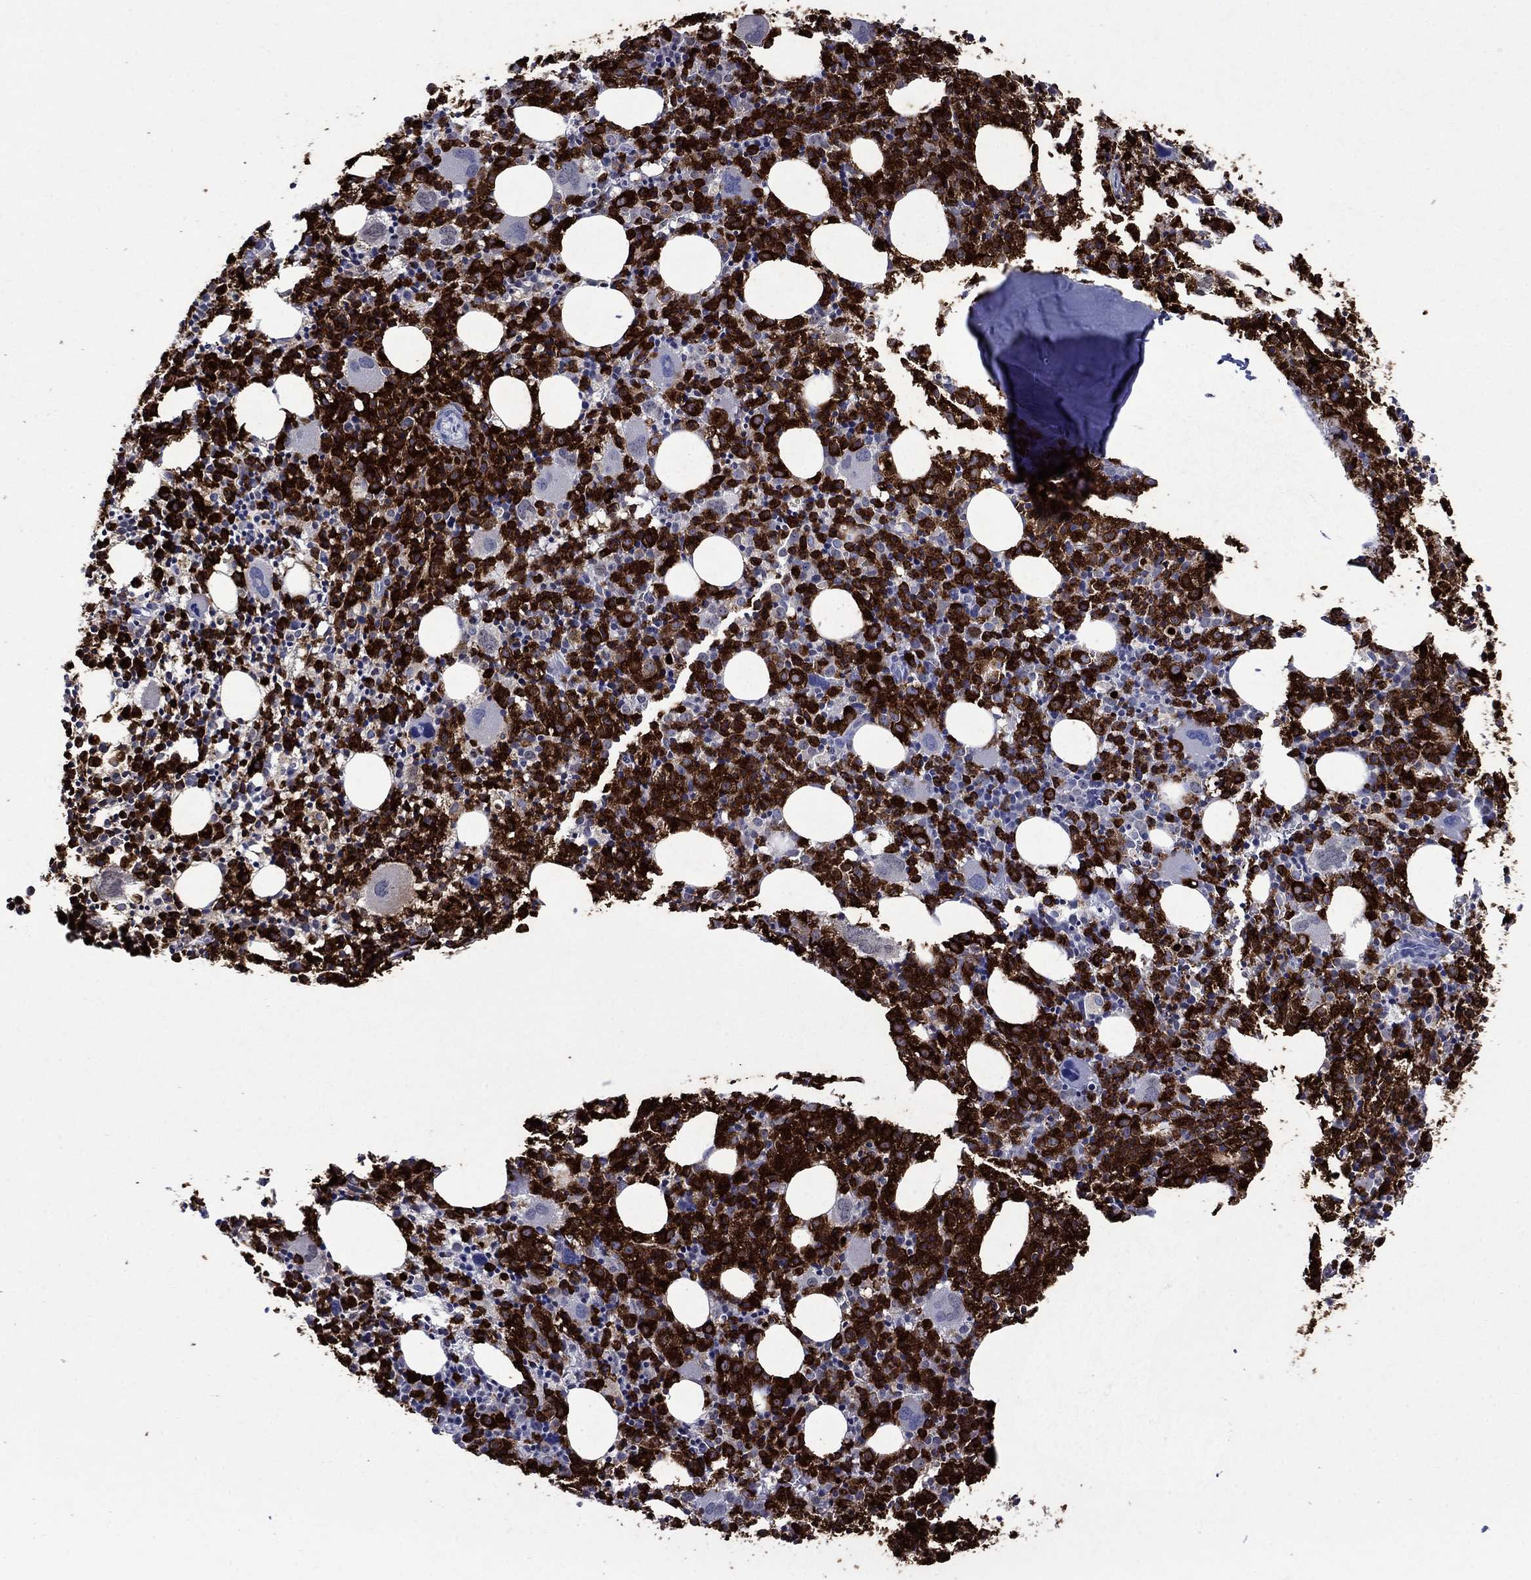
{"staining": {"intensity": "strong", "quantity": ">75%", "location": "cytoplasmic/membranous"}, "tissue": "bone marrow", "cell_type": "Hematopoietic cells", "image_type": "normal", "snomed": [{"axis": "morphology", "description": "Normal tissue, NOS"}, {"axis": "morphology", "description": "Inflammation, NOS"}, {"axis": "topography", "description": "Bone marrow"}], "caption": "This micrograph shows immunohistochemistry staining of benign bone marrow, with high strong cytoplasmic/membranous positivity in approximately >75% of hematopoietic cells.", "gene": "AZU1", "patient": {"sex": "male", "age": 3}}